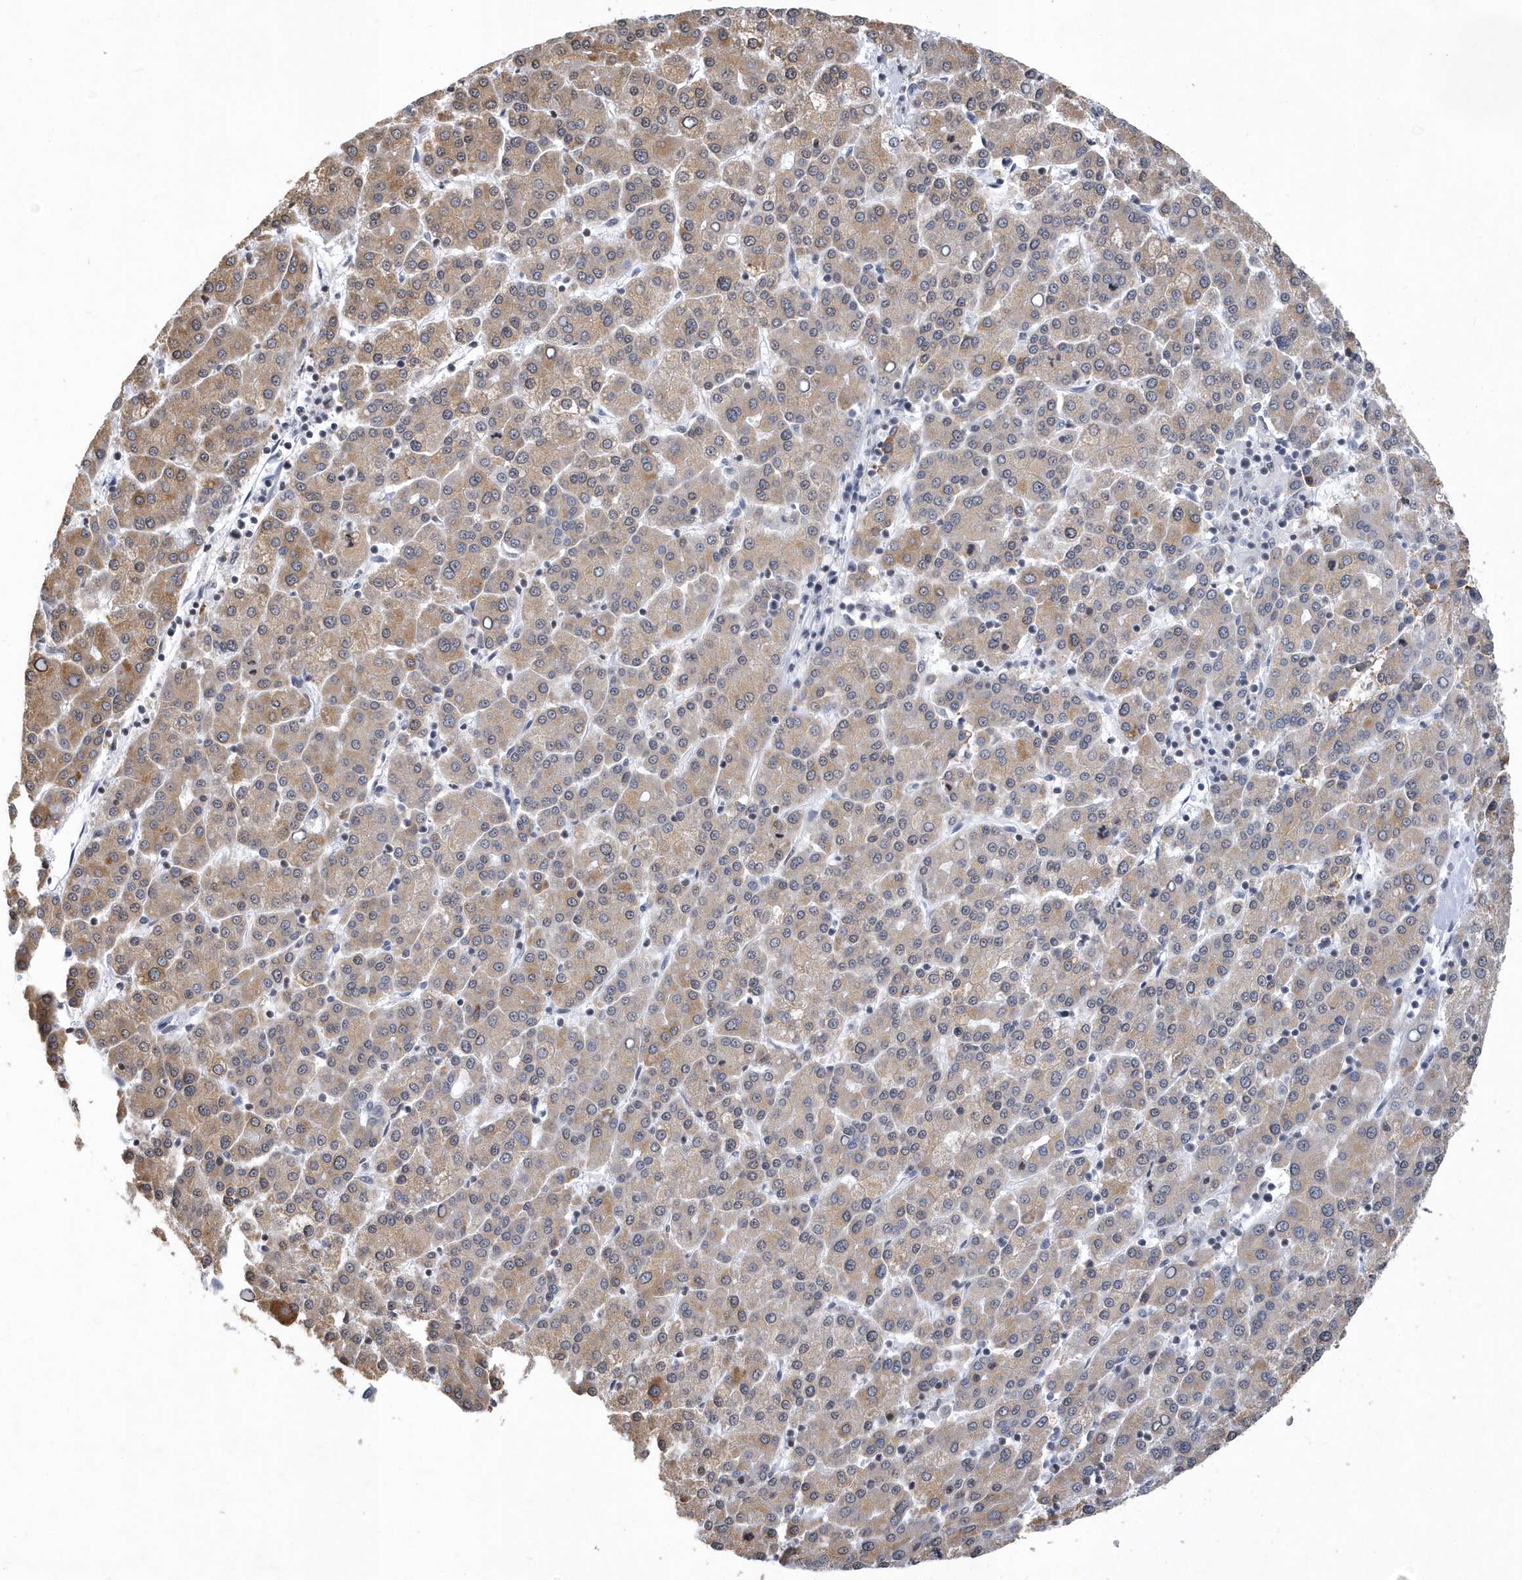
{"staining": {"intensity": "weak", "quantity": ">75%", "location": "cytoplasmic/membranous"}, "tissue": "liver cancer", "cell_type": "Tumor cells", "image_type": "cancer", "snomed": [{"axis": "morphology", "description": "Carcinoma, Hepatocellular, NOS"}, {"axis": "topography", "description": "Liver"}], "caption": "Immunohistochemistry (DAB (3,3'-diaminobenzidine)) staining of human liver hepatocellular carcinoma reveals weak cytoplasmic/membranous protein staining in about >75% of tumor cells.", "gene": "VWA5B2", "patient": {"sex": "female", "age": 58}}